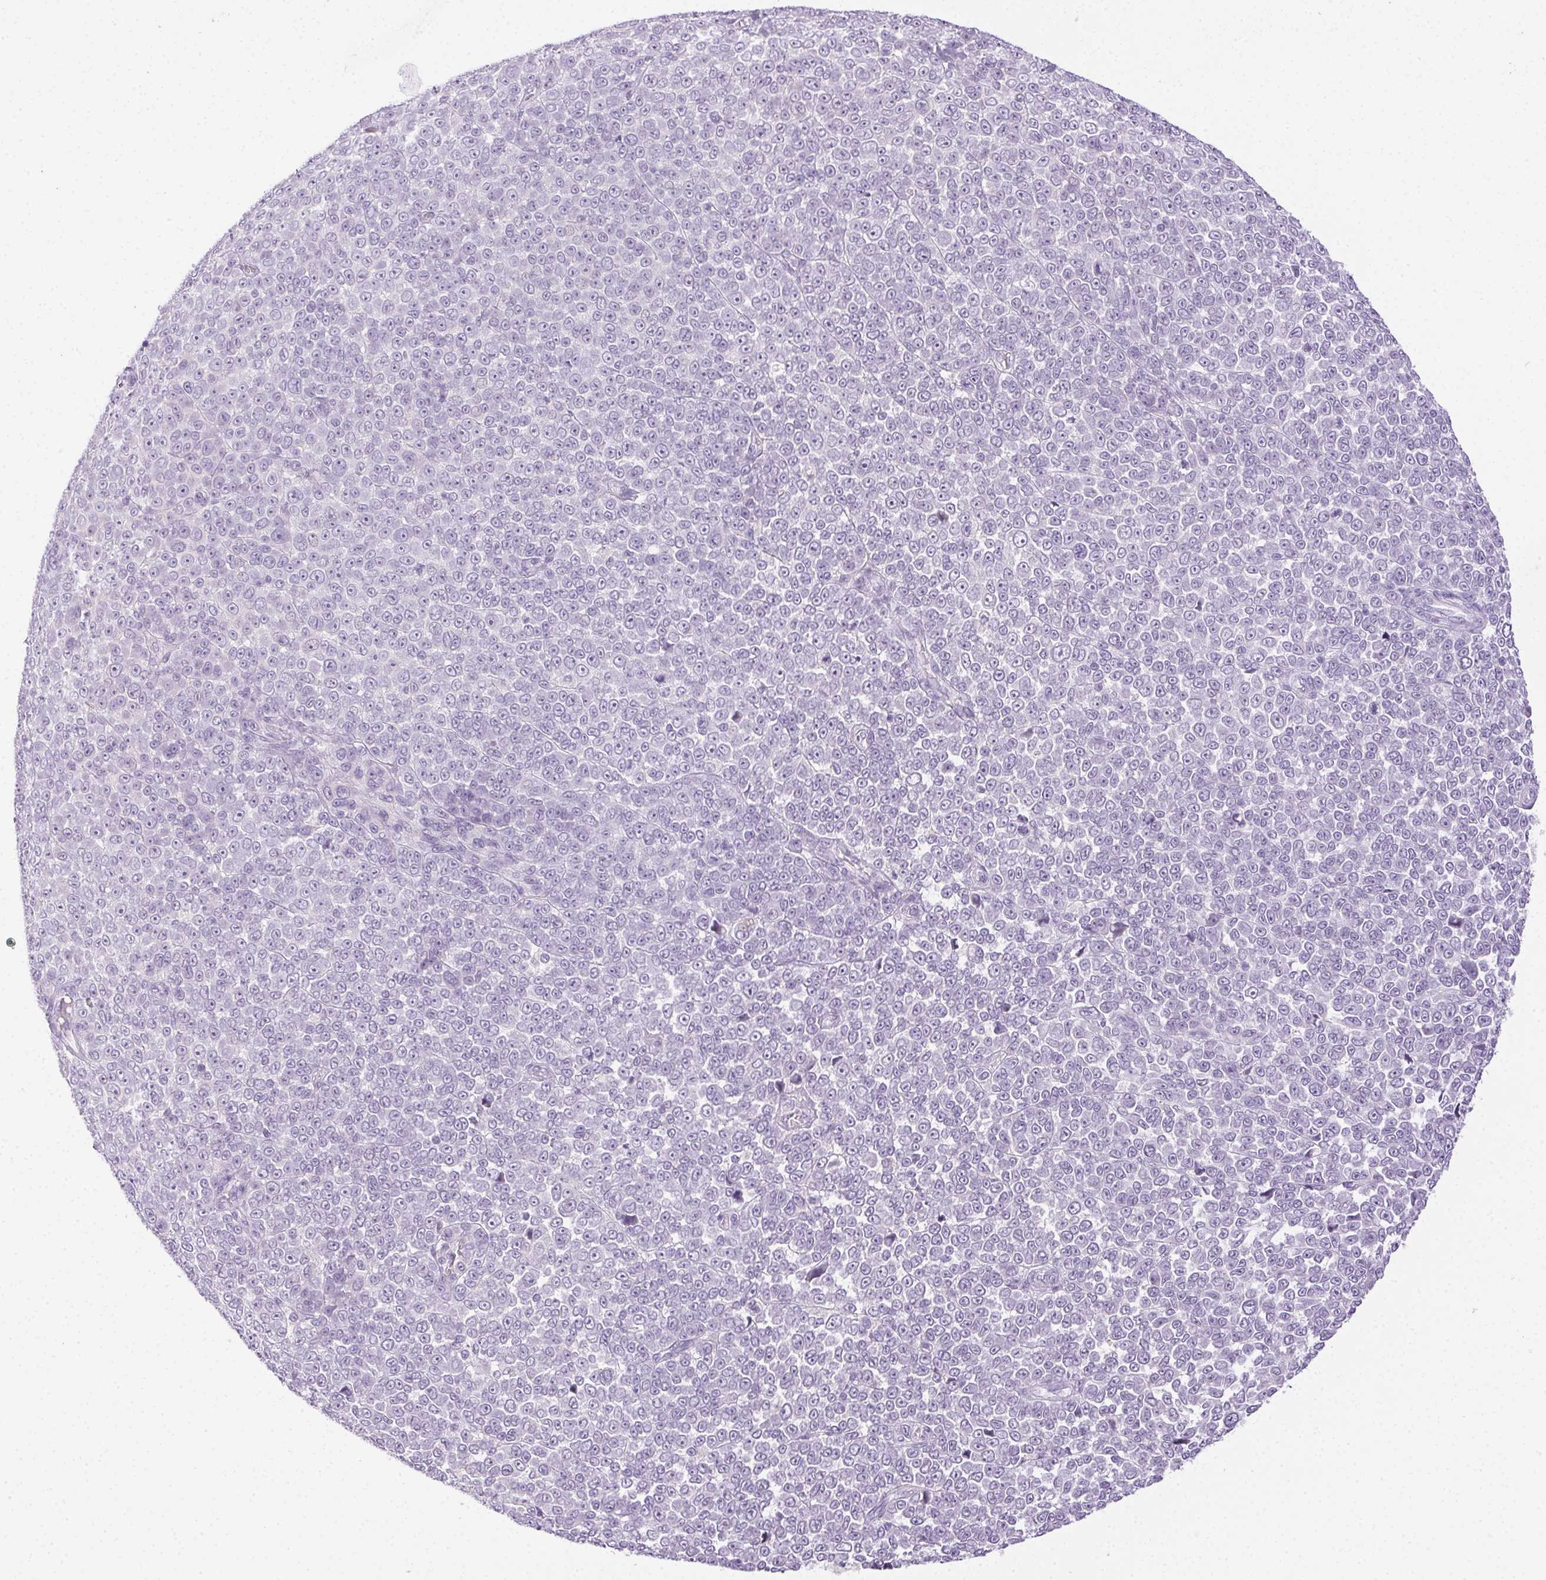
{"staining": {"intensity": "negative", "quantity": "none", "location": "none"}, "tissue": "melanoma", "cell_type": "Tumor cells", "image_type": "cancer", "snomed": [{"axis": "morphology", "description": "Malignant melanoma, NOS"}, {"axis": "topography", "description": "Skin"}], "caption": "A high-resolution image shows IHC staining of malignant melanoma, which demonstrates no significant positivity in tumor cells.", "gene": "C20orf85", "patient": {"sex": "female", "age": 95}}